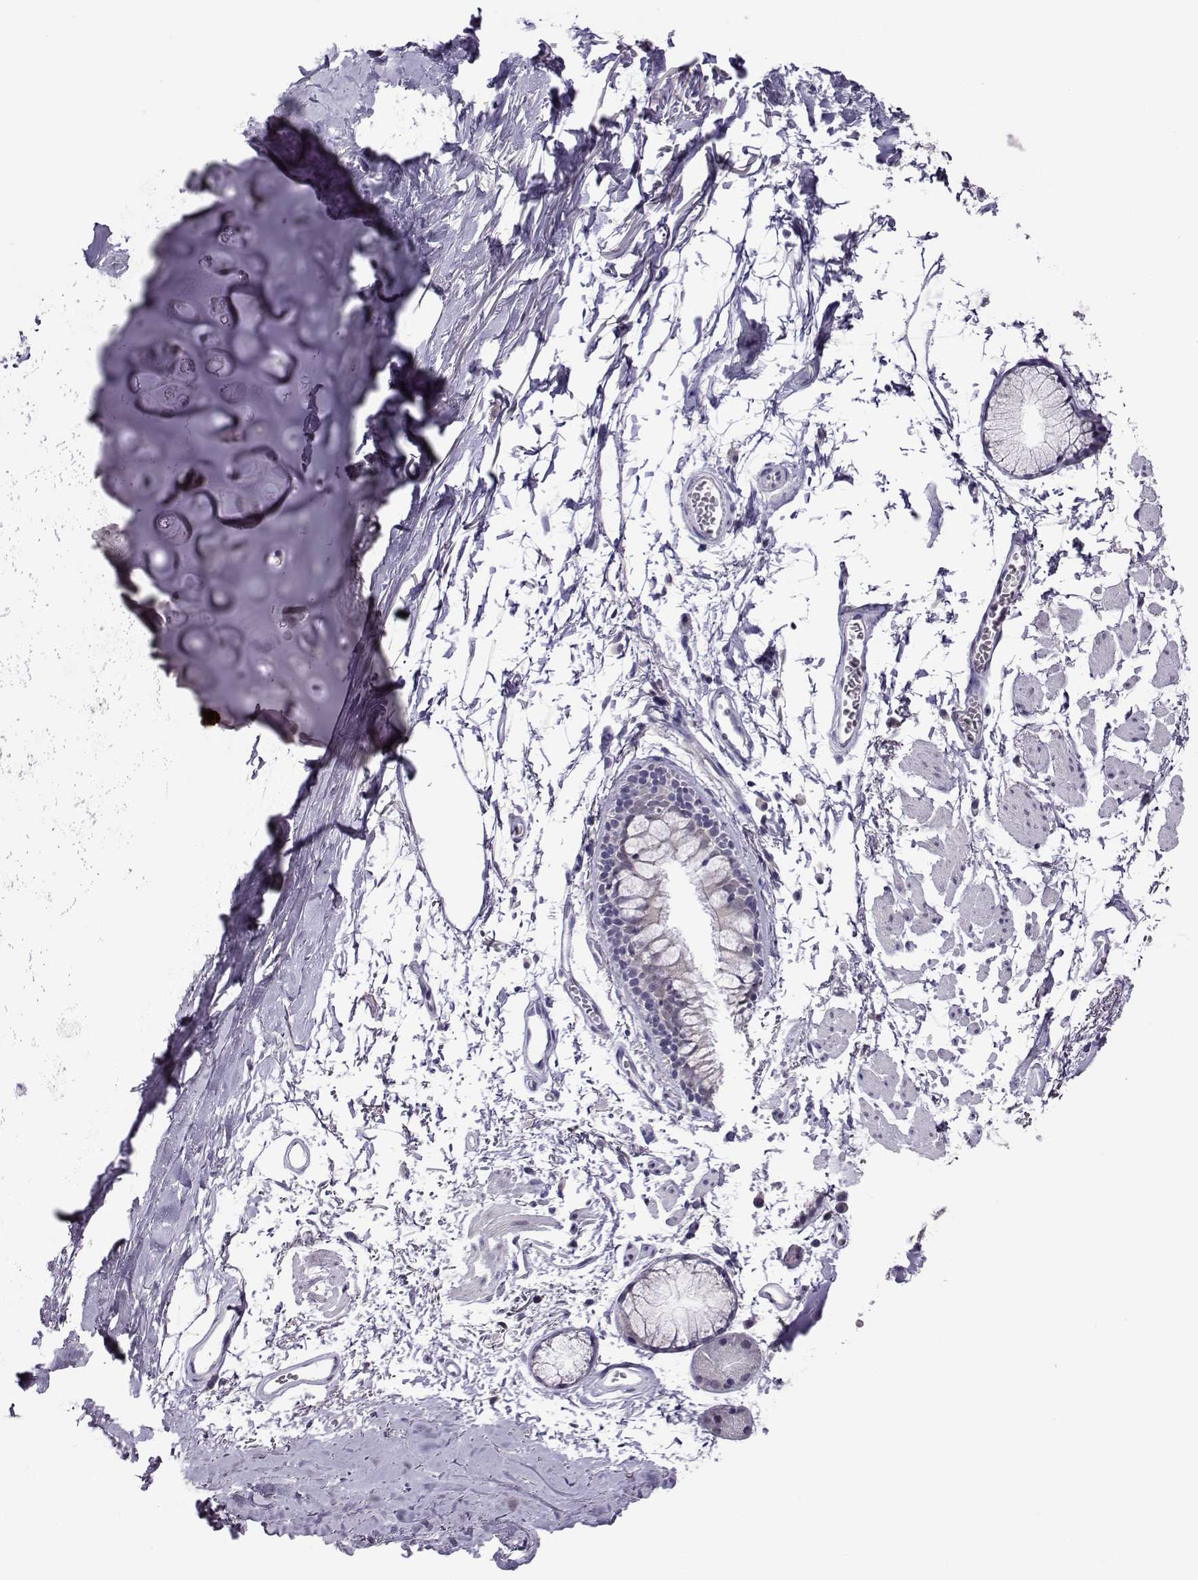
{"staining": {"intensity": "negative", "quantity": "none", "location": "none"}, "tissue": "soft tissue", "cell_type": "Chondrocytes", "image_type": "normal", "snomed": [{"axis": "morphology", "description": "Normal tissue, NOS"}, {"axis": "topography", "description": "Cartilage tissue"}, {"axis": "topography", "description": "Bronchus"}], "caption": "There is no significant expression in chondrocytes of soft tissue. The staining is performed using DAB (3,3'-diaminobenzidine) brown chromogen with nuclei counter-stained in using hematoxylin.", "gene": "DDX20", "patient": {"sex": "female", "age": 79}}